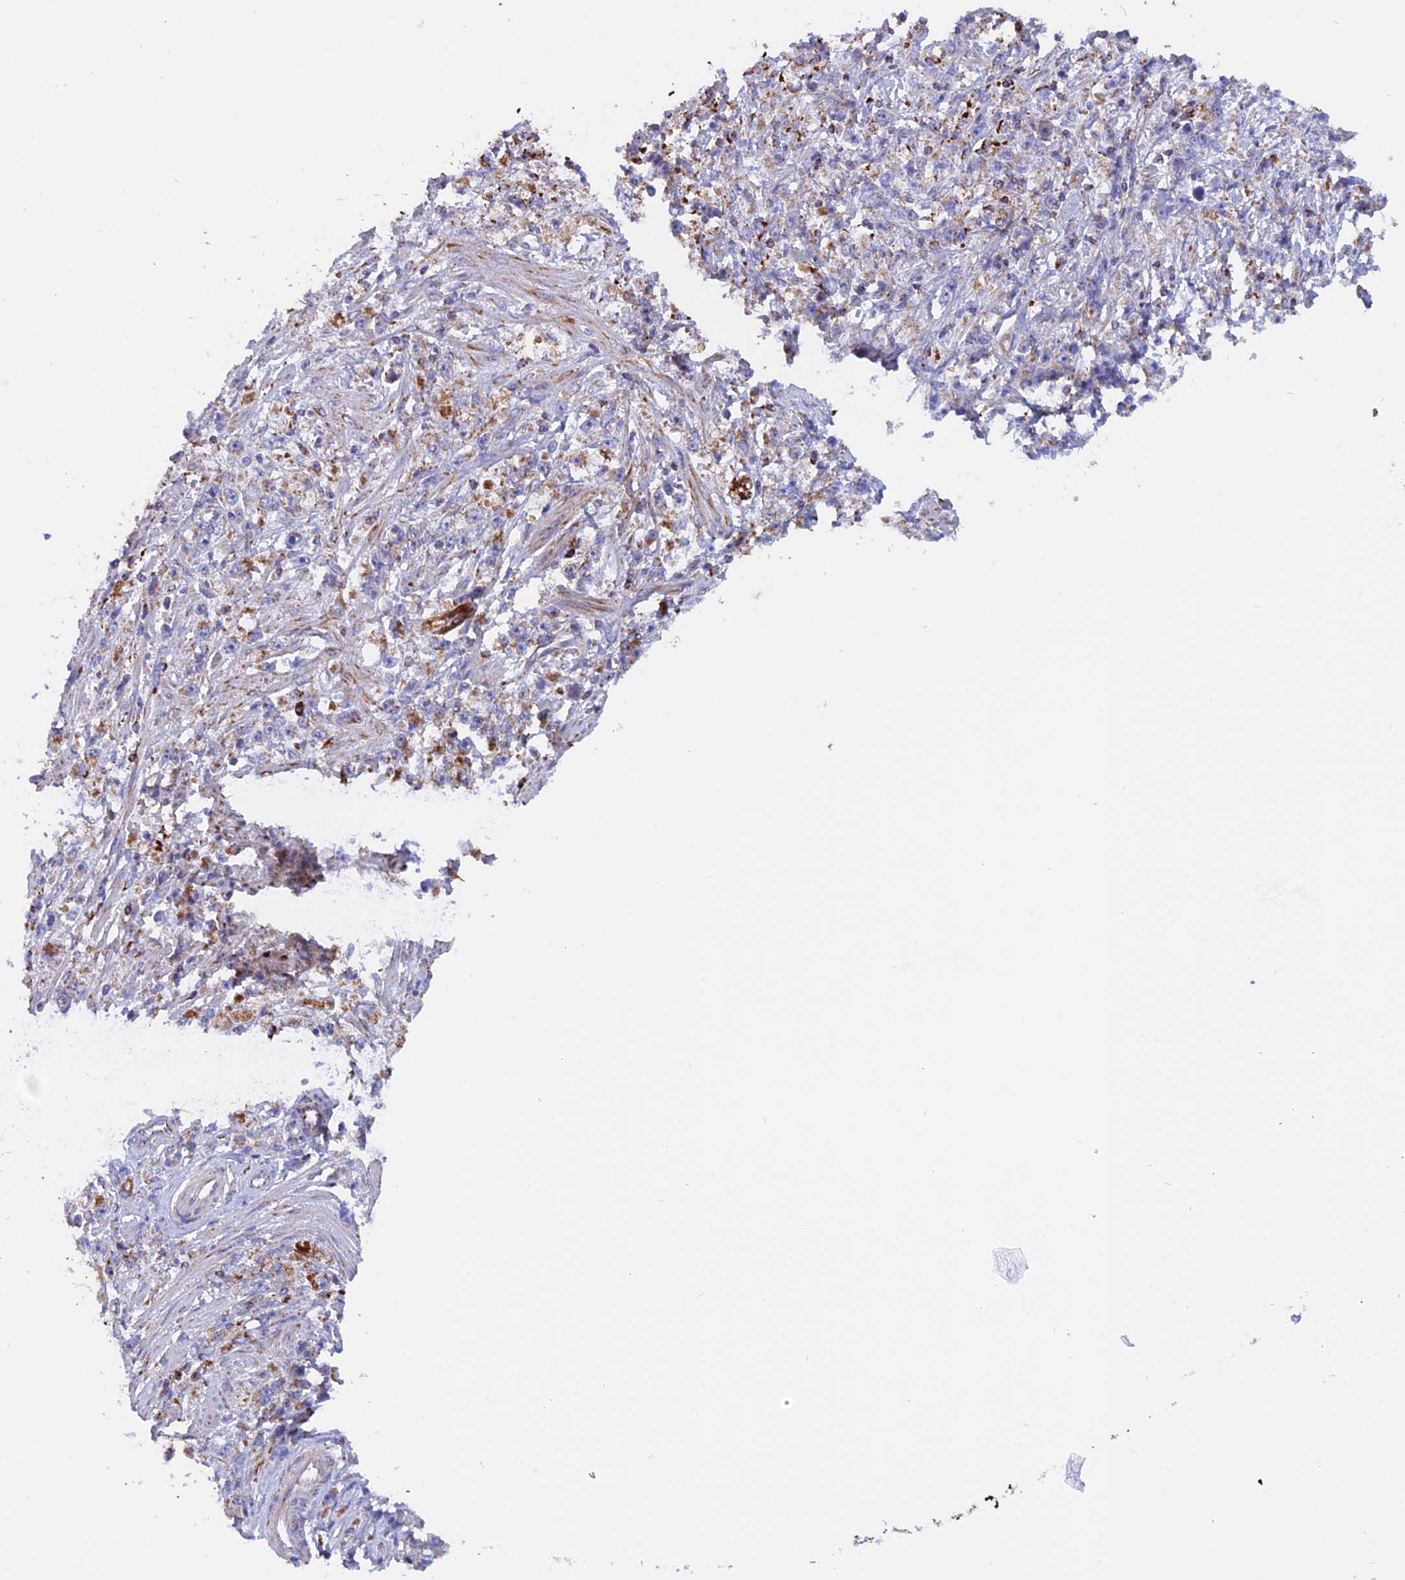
{"staining": {"intensity": "moderate", "quantity": "<25%", "location": "cytoplasmic/membranous"}, "tissue": "stomach cancer", "cell_type": "Tumor cells", "image_type": "cancer", "snomed": [{"axis": "morphology", "description": "Adenocarcinoma, NOS"}, {"axis": "topography", "description": "Stomach"}], "caption": "Immunohistochemical staining of human adenocarcinoma (stomach) demonstrates moderate cytoplasmic/membranous protein positivity in about <25% of tumor cells.", "gene": "GCDH", "patient": {"sex": "female", "age": 59}}